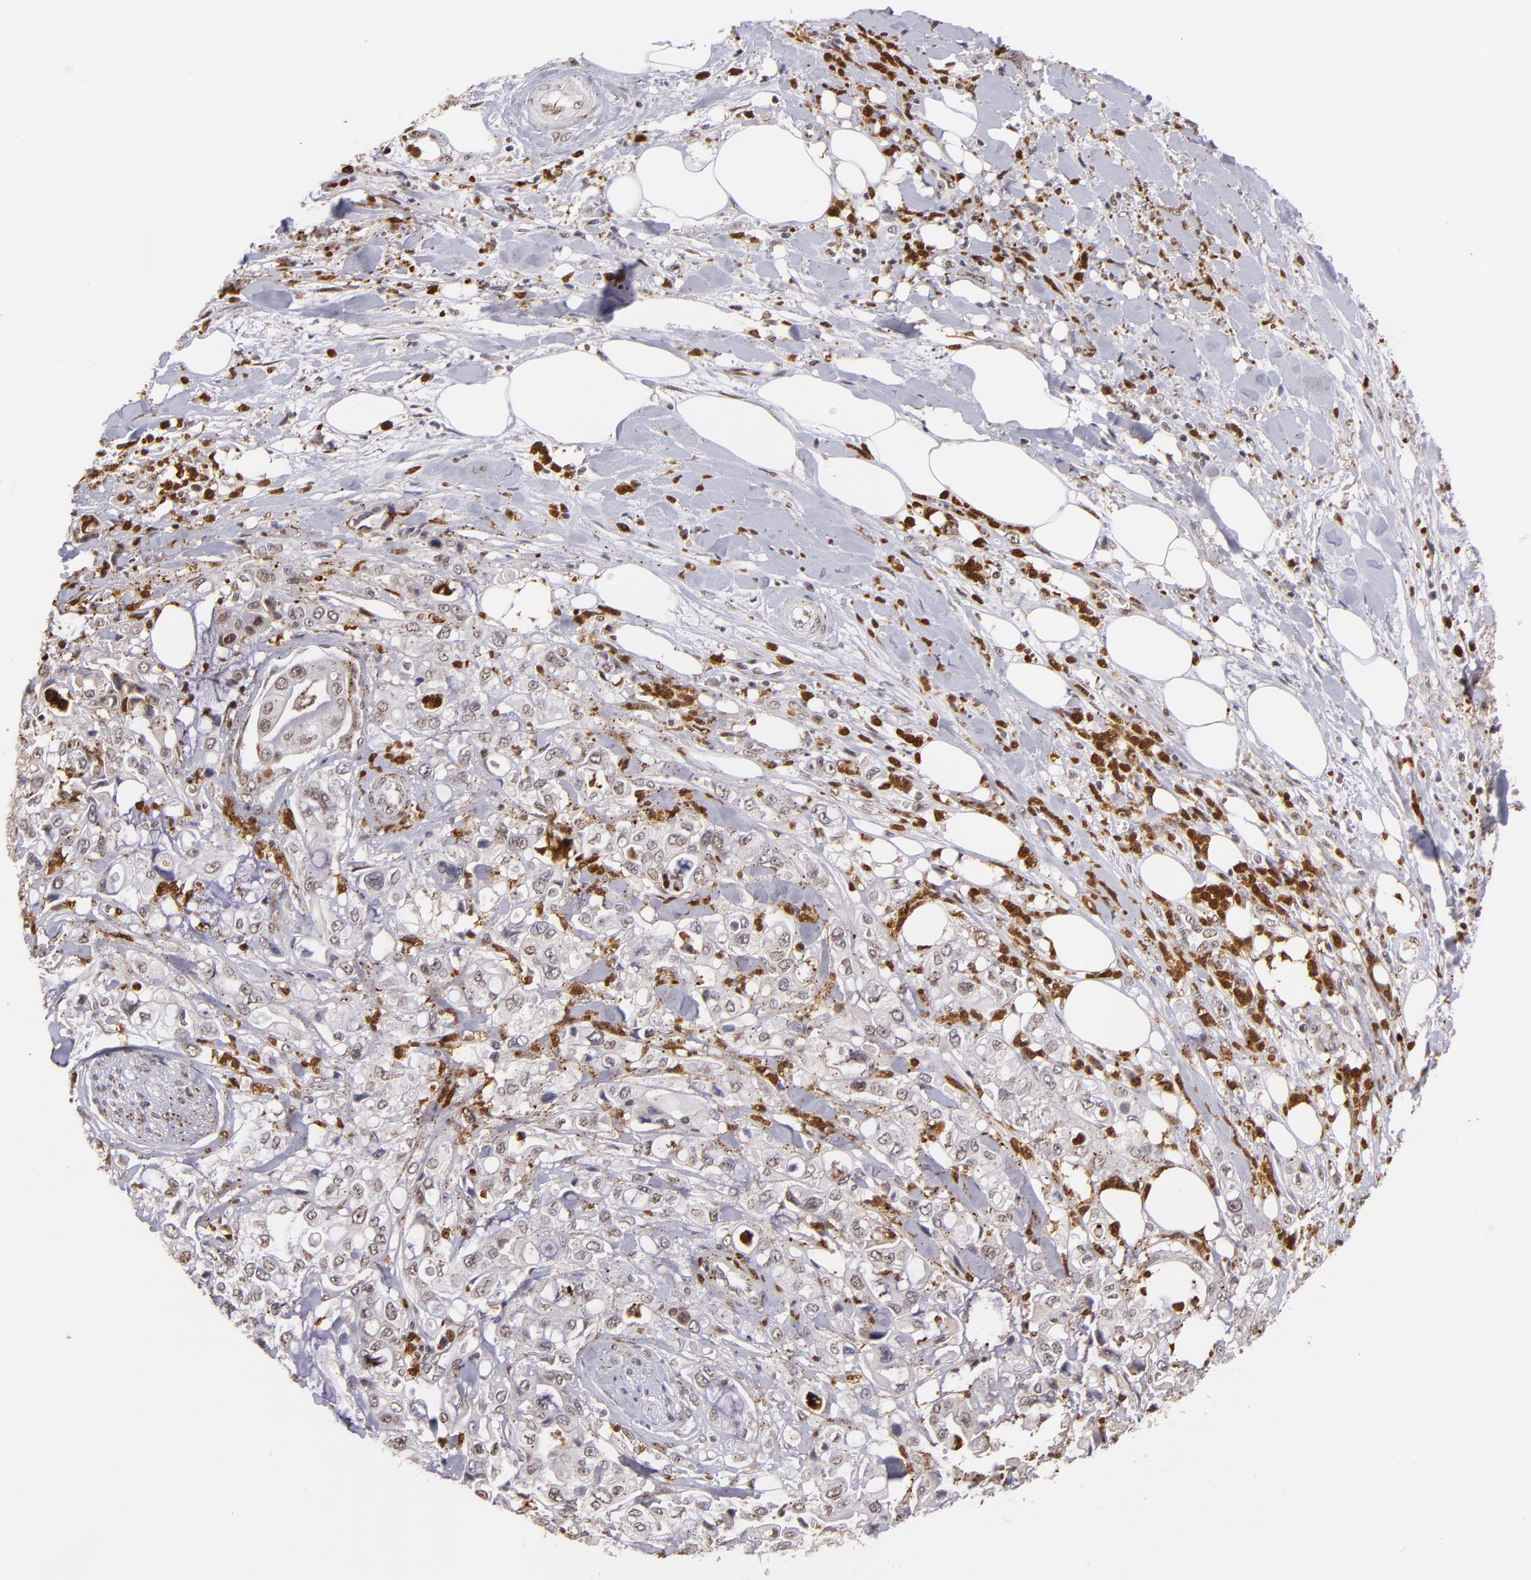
{"staining": {"intensity": "negative", "quantity": "none", "location": "none"}, "tissue": "pancreatic cancer", "cell_type": "Tumor cells", "image_type": "cancer", "snomed": [{"axis": "morphology", "description": "Adenocarcinoma, NOS"}, {"axis": "topography", "description": "Pancreas"}], "caption": "Protein analysis of pancreatic cancer (adenocarcinoma) reveals no significant staining in tumor cells.", "gene": "RXRG", "patient": {"sex": "male", "age": 70}}